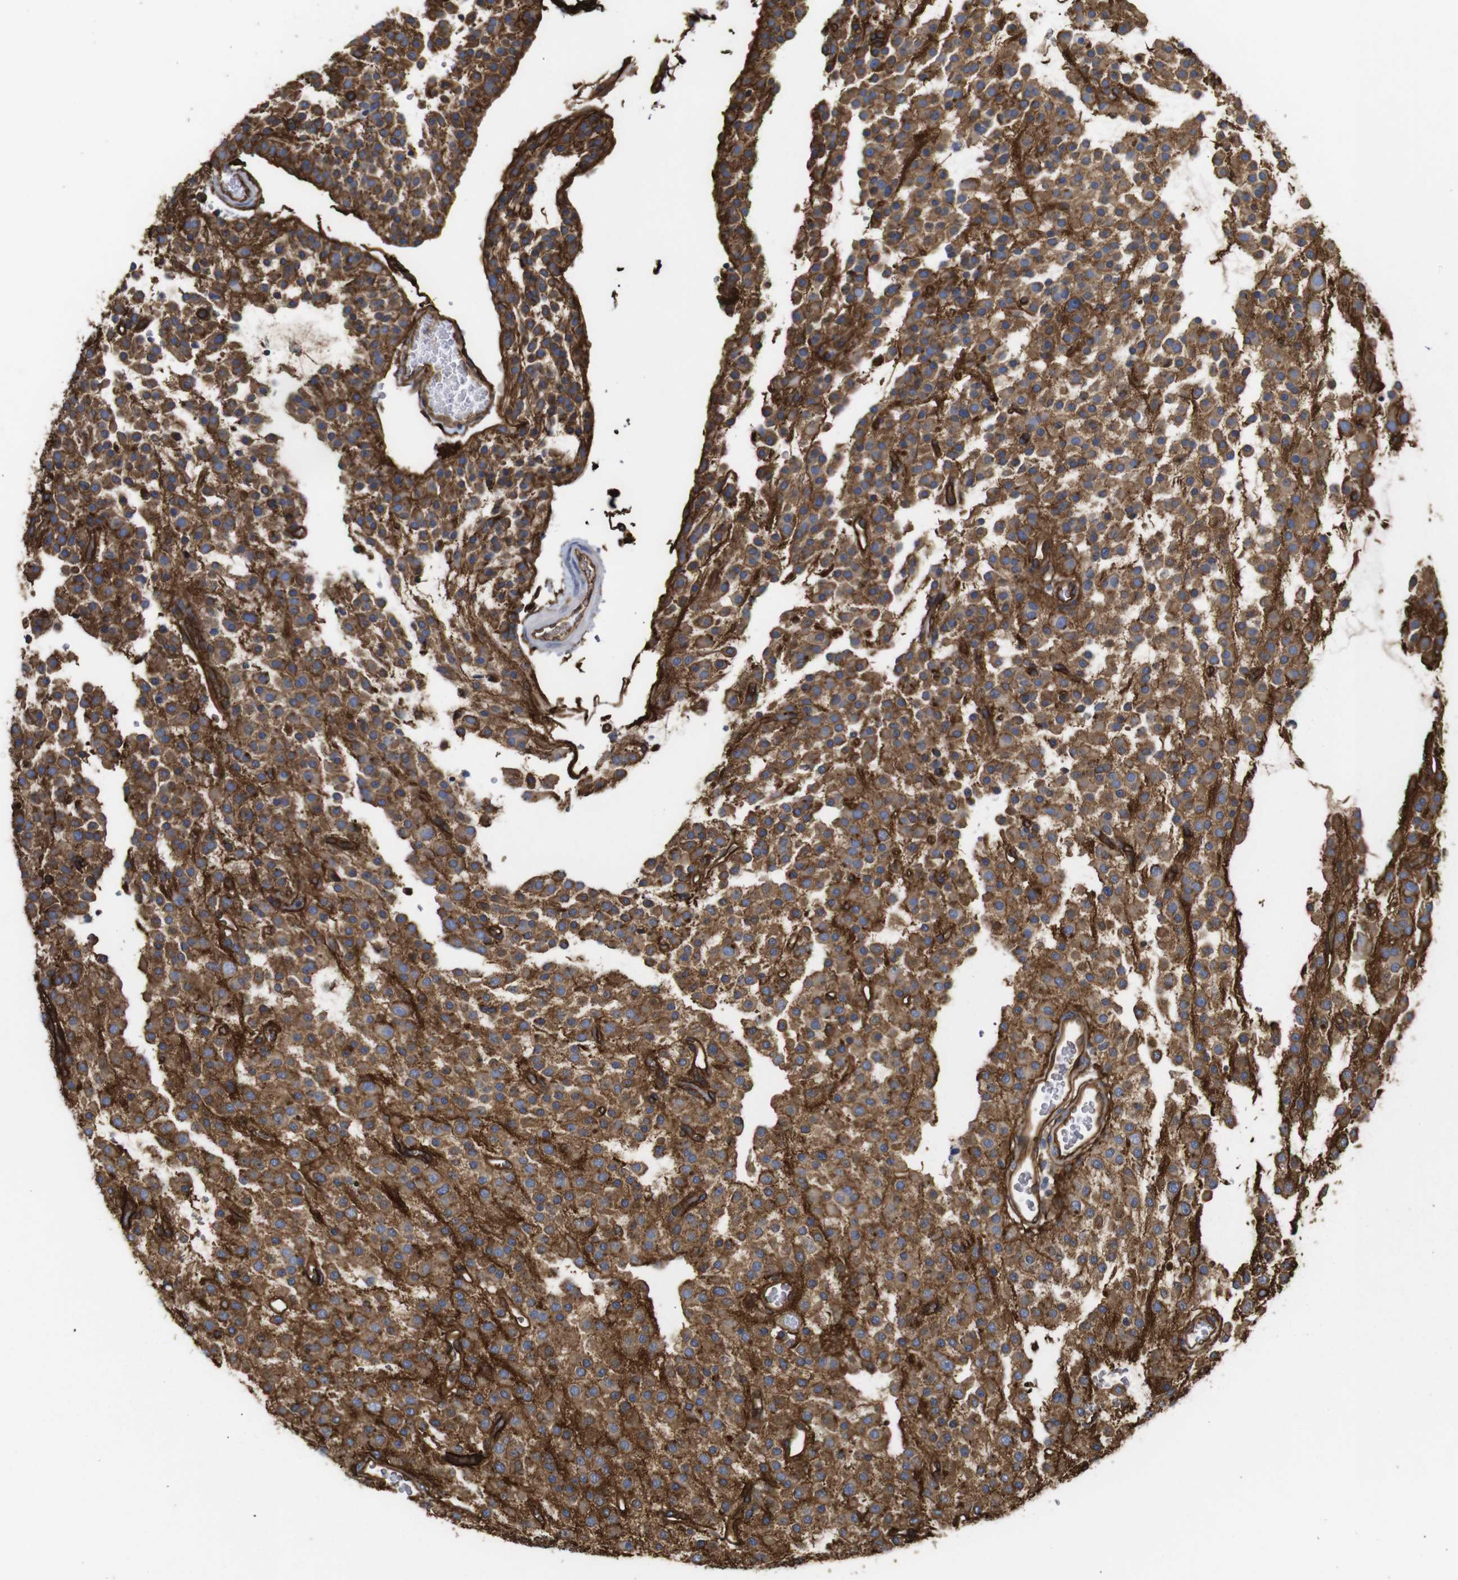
{"staining": {"intensity": "weak", "quantity": ">75%", "location": "cytoplasmic/membranous"}, "tissue": "glioma", "cell_type": "Tumor cells", "image_type": "cancer", "snomed": [{"axis": "morphology", "description": "Glioma, malignant, Low grade"}, {"axis": "topography", "description": "Brain"}], "caption": "Immunohistochemistry (IHC) photomicrograph of glioma stained for a protein (brown), which demonstrates low levels of weak cytoplasmic/membranous positivity in about >75% of tumor cells.", "gene": "SPTBN1", "patient": {"sex": "male", "age": 38}}